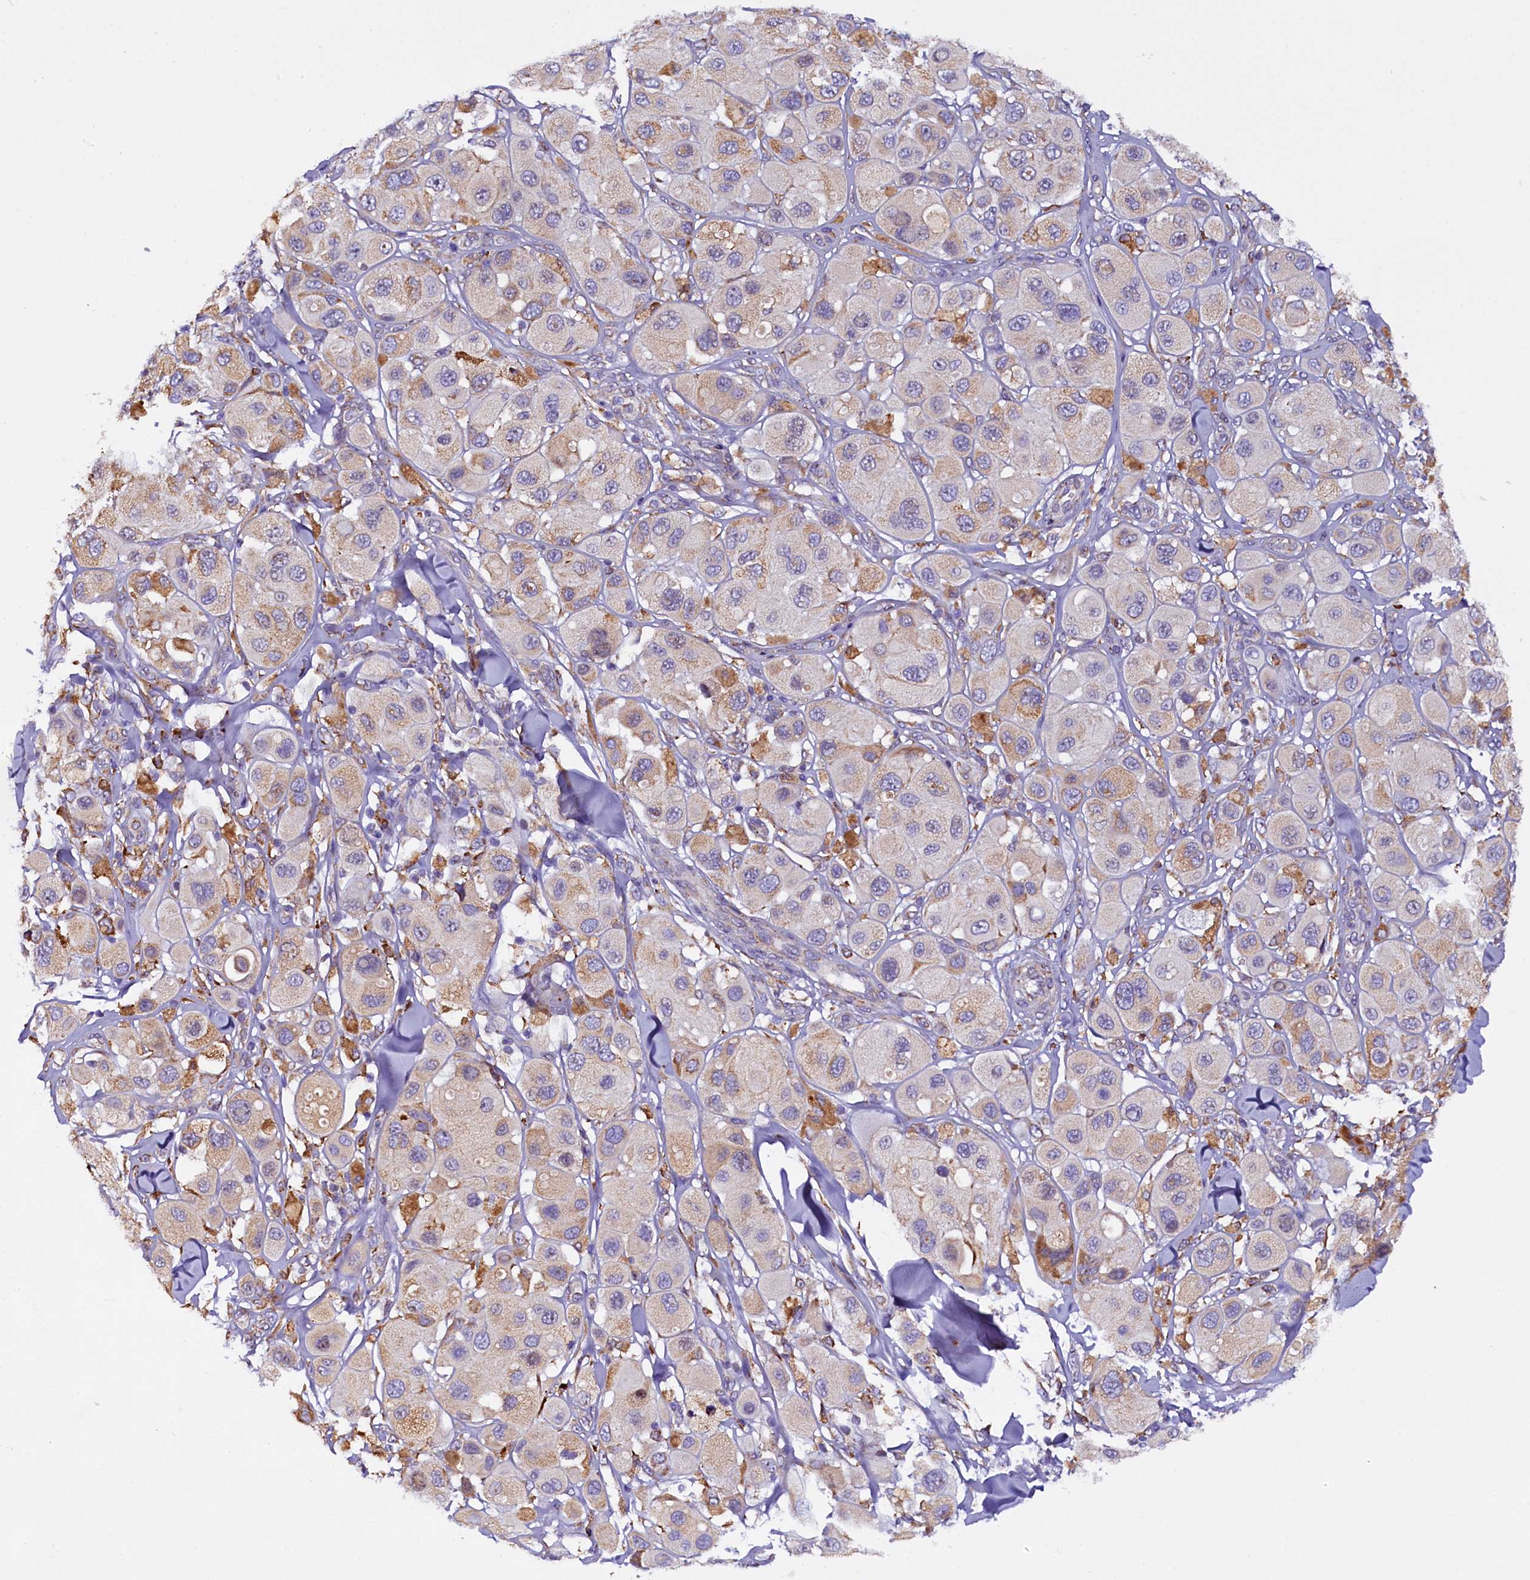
{"staining": {"intensity": "moderate", "quantity": "<25%", "location": "cytoplasmic/membranous"}, "tissue": "melanoma", "cell_type": "Tumor cells", "image_type": "cancer", "snomed": [{"axis": "morphology", "description": "Malignant melanoma, Metastatic site"}, {"axis": "topography", "description": "Skin"}], "caption": "High-power microscopy captured an immunohistochemistry photomicrograph of malignant melanoma (metastatic site), revealing moderate cytoplasmic/membranous staining in approximately <25% of tumor cells.", "gene": "CAPS2", "patient": {"sex": "male", "age": 41}}